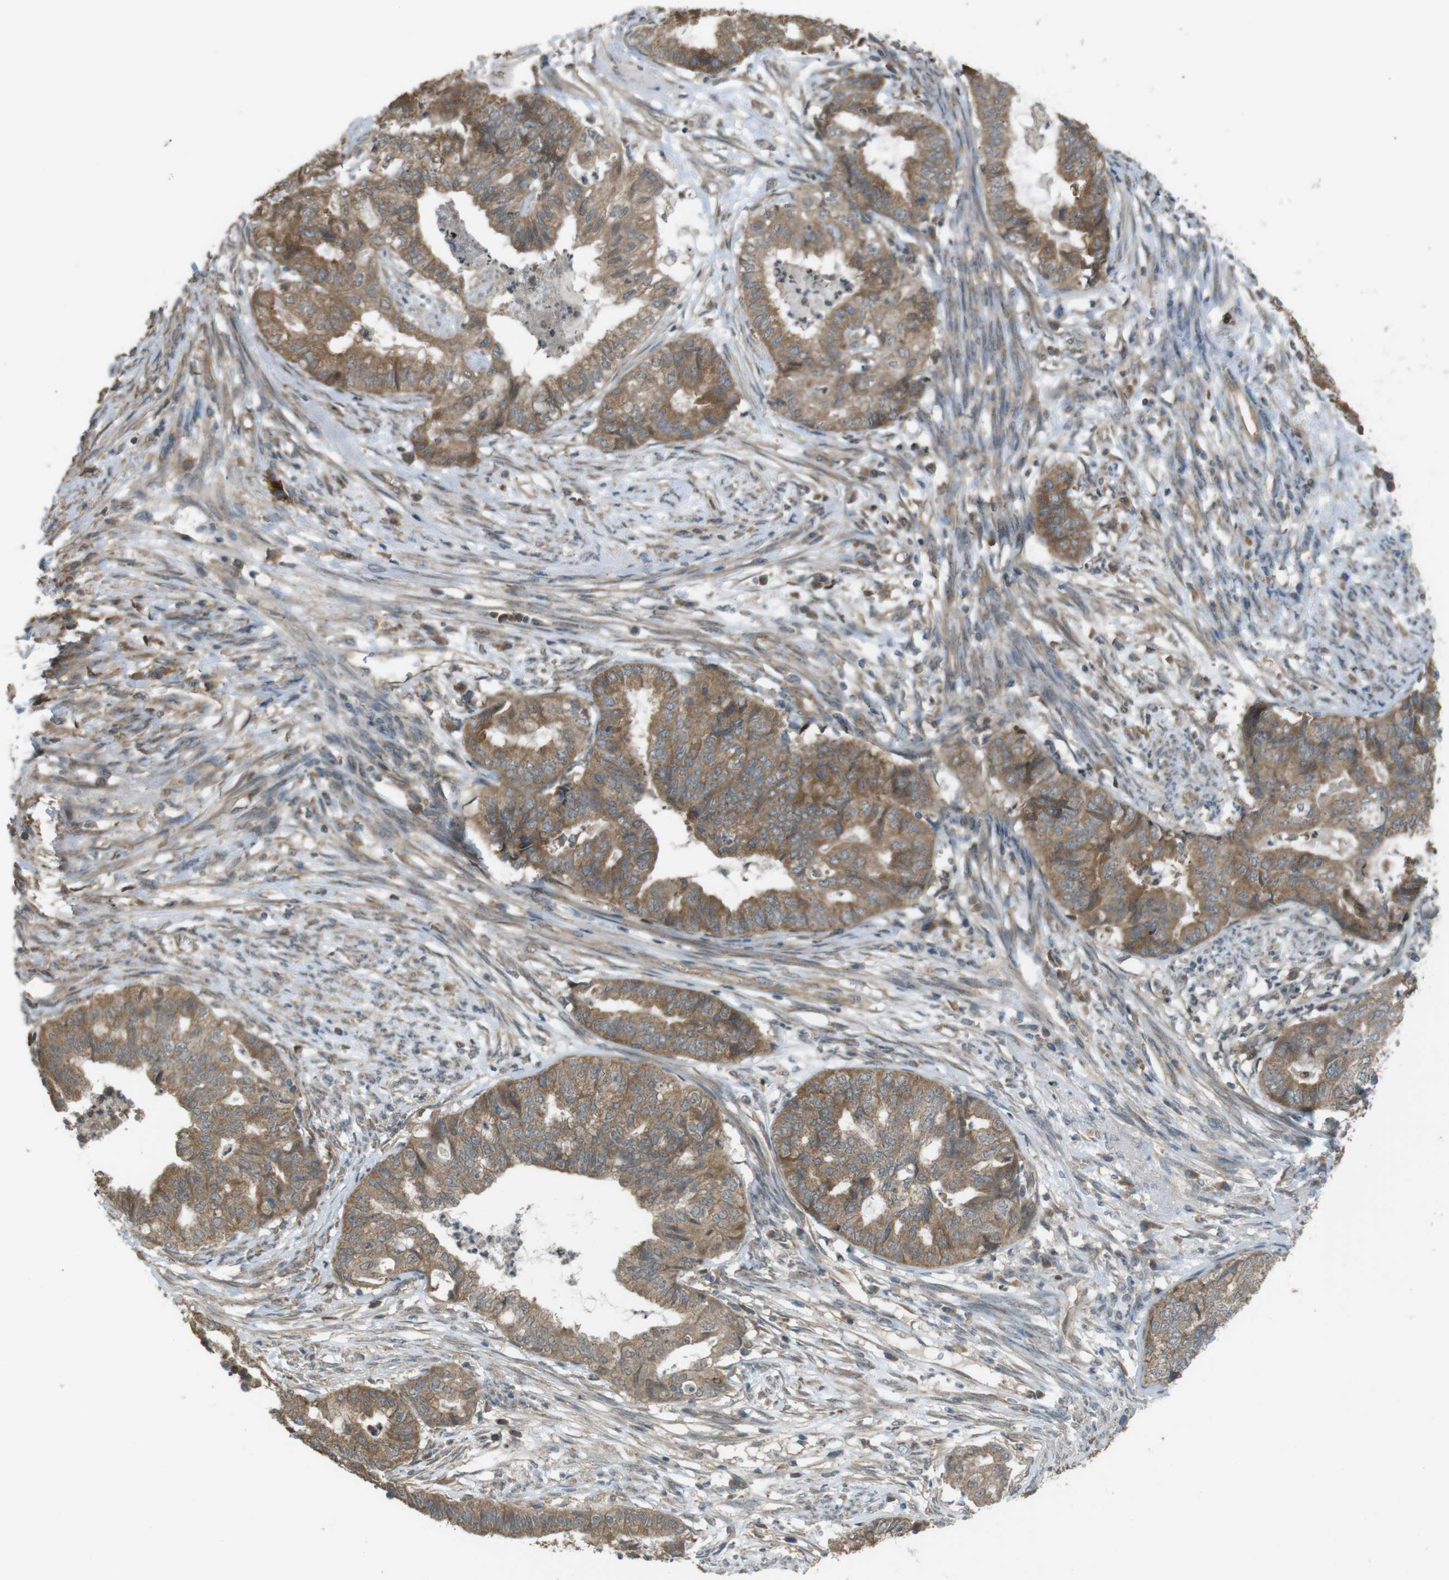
{"staining": {"intensity": "moderate", "quantity": ">75%", "location": "cytoplasmic/membranous"}, "tissue": "endometrial cancer", "cell_type": "Tumor cells", "image_type": "cancer", "snomed": [{"axis": "morphology", "description": "Adenocarcinoma, NOS"}, {"axis": "topography", "description": "Endometrium"}], "caption": "This micrograph demonstrates endometrial cancer stained with immunohistochemistry (IHC) to label a protein in brown. The cytoplasmic/membranous of tumor cells show moderate positivity for the protein. Nuclei are counter-stained blue.", "gene": "ZDHHC20", "patient": {"sex": "female", "age": 79}}